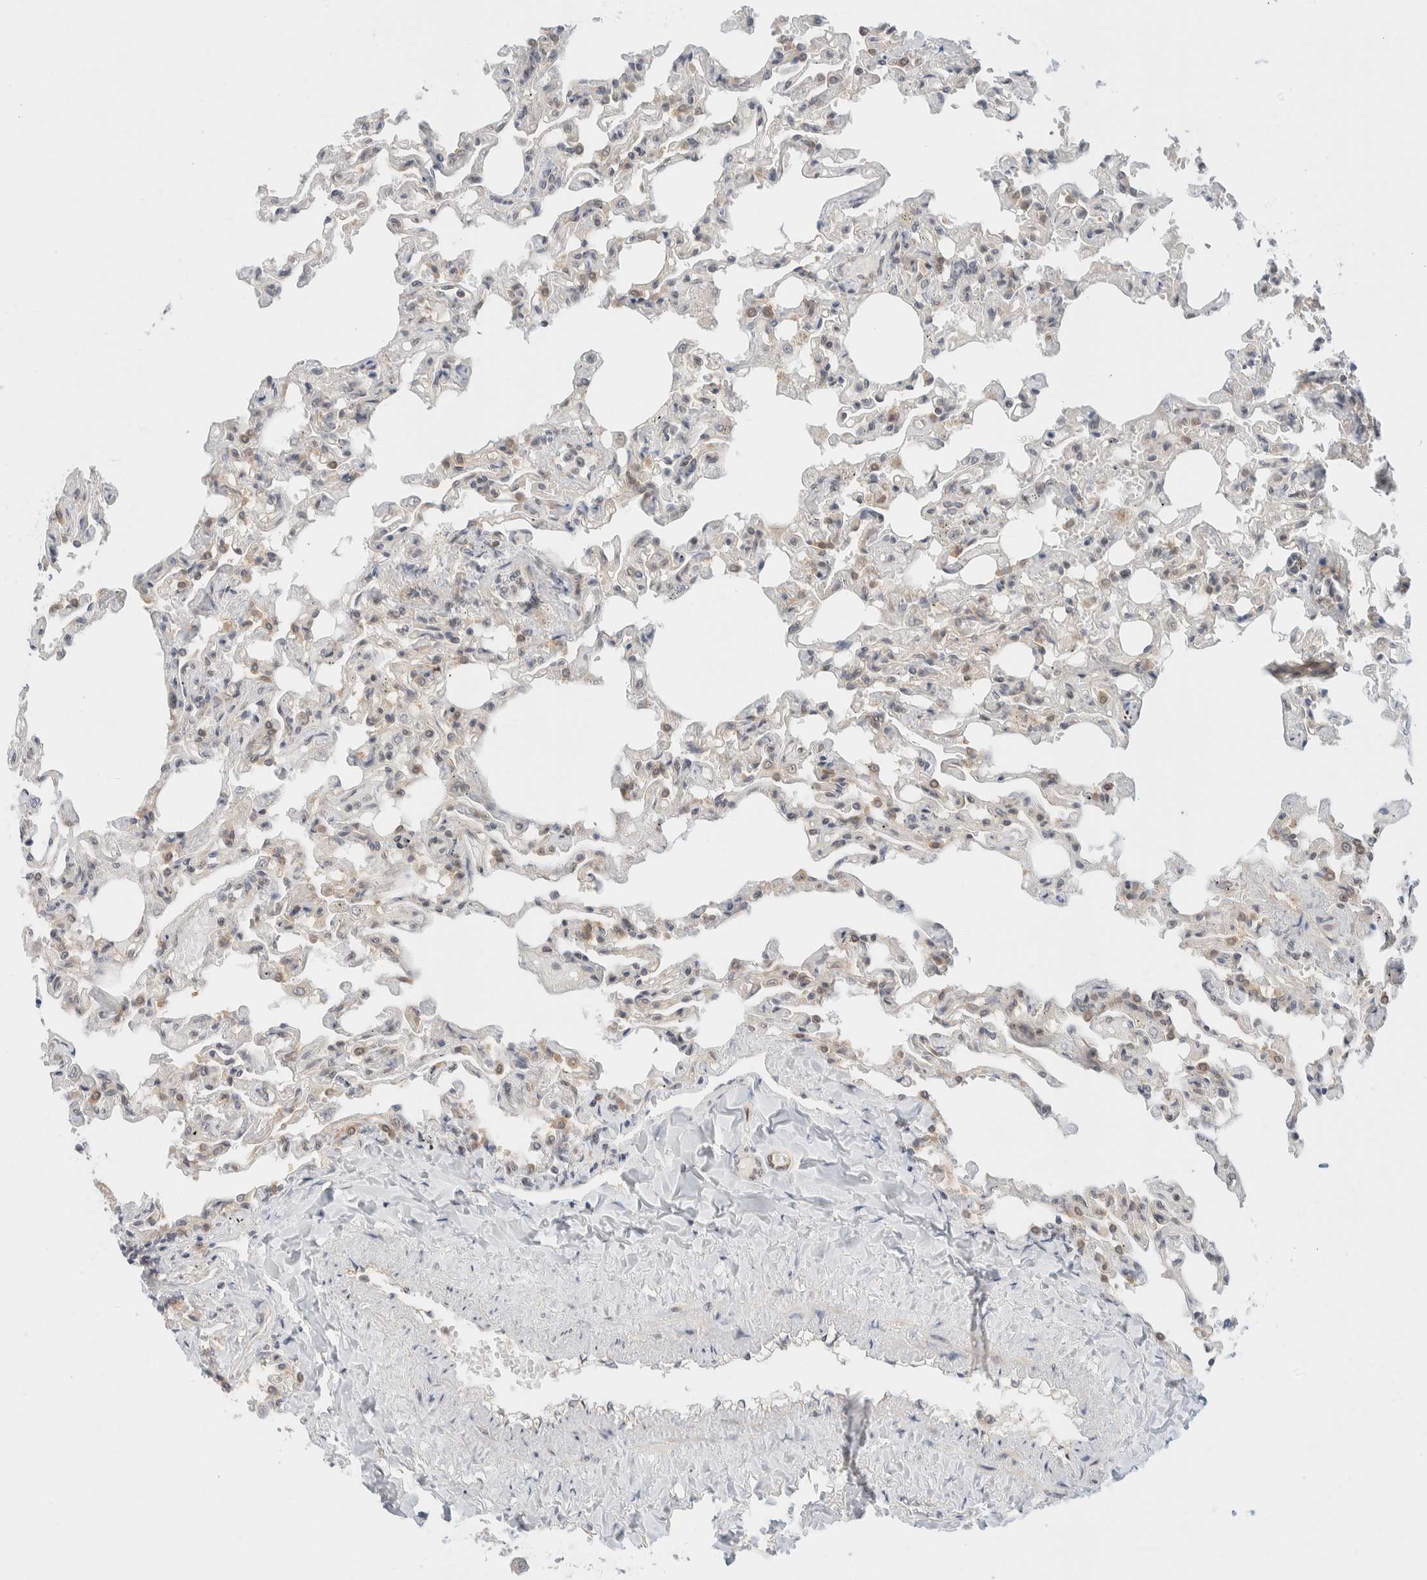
{"staining": {"intensity": "weak", "quantity": "25%-75%", "location": "cytoplasmic/membranous"}, "tissue": "lung", "cell_type": "Alveolar cells", "image_type": "normal", "snomed": [{"axis": "morphology", "description": "Normal tissue, NOS"}, {"axis": "topography", "description": "Lung"}], "caption": "DAB immunohistochemical staining of normal lung demonstrates weak cytoplasmic/membranous protein positivity in approximately 25%-75% of alveolar cells. The staining was performed using DAB, with brown indicating positive protein expression. Nuclei are stained blue with hematoxylin.", "gene": "C8orf76", "patient": {"sex": "male", "age": 21}}